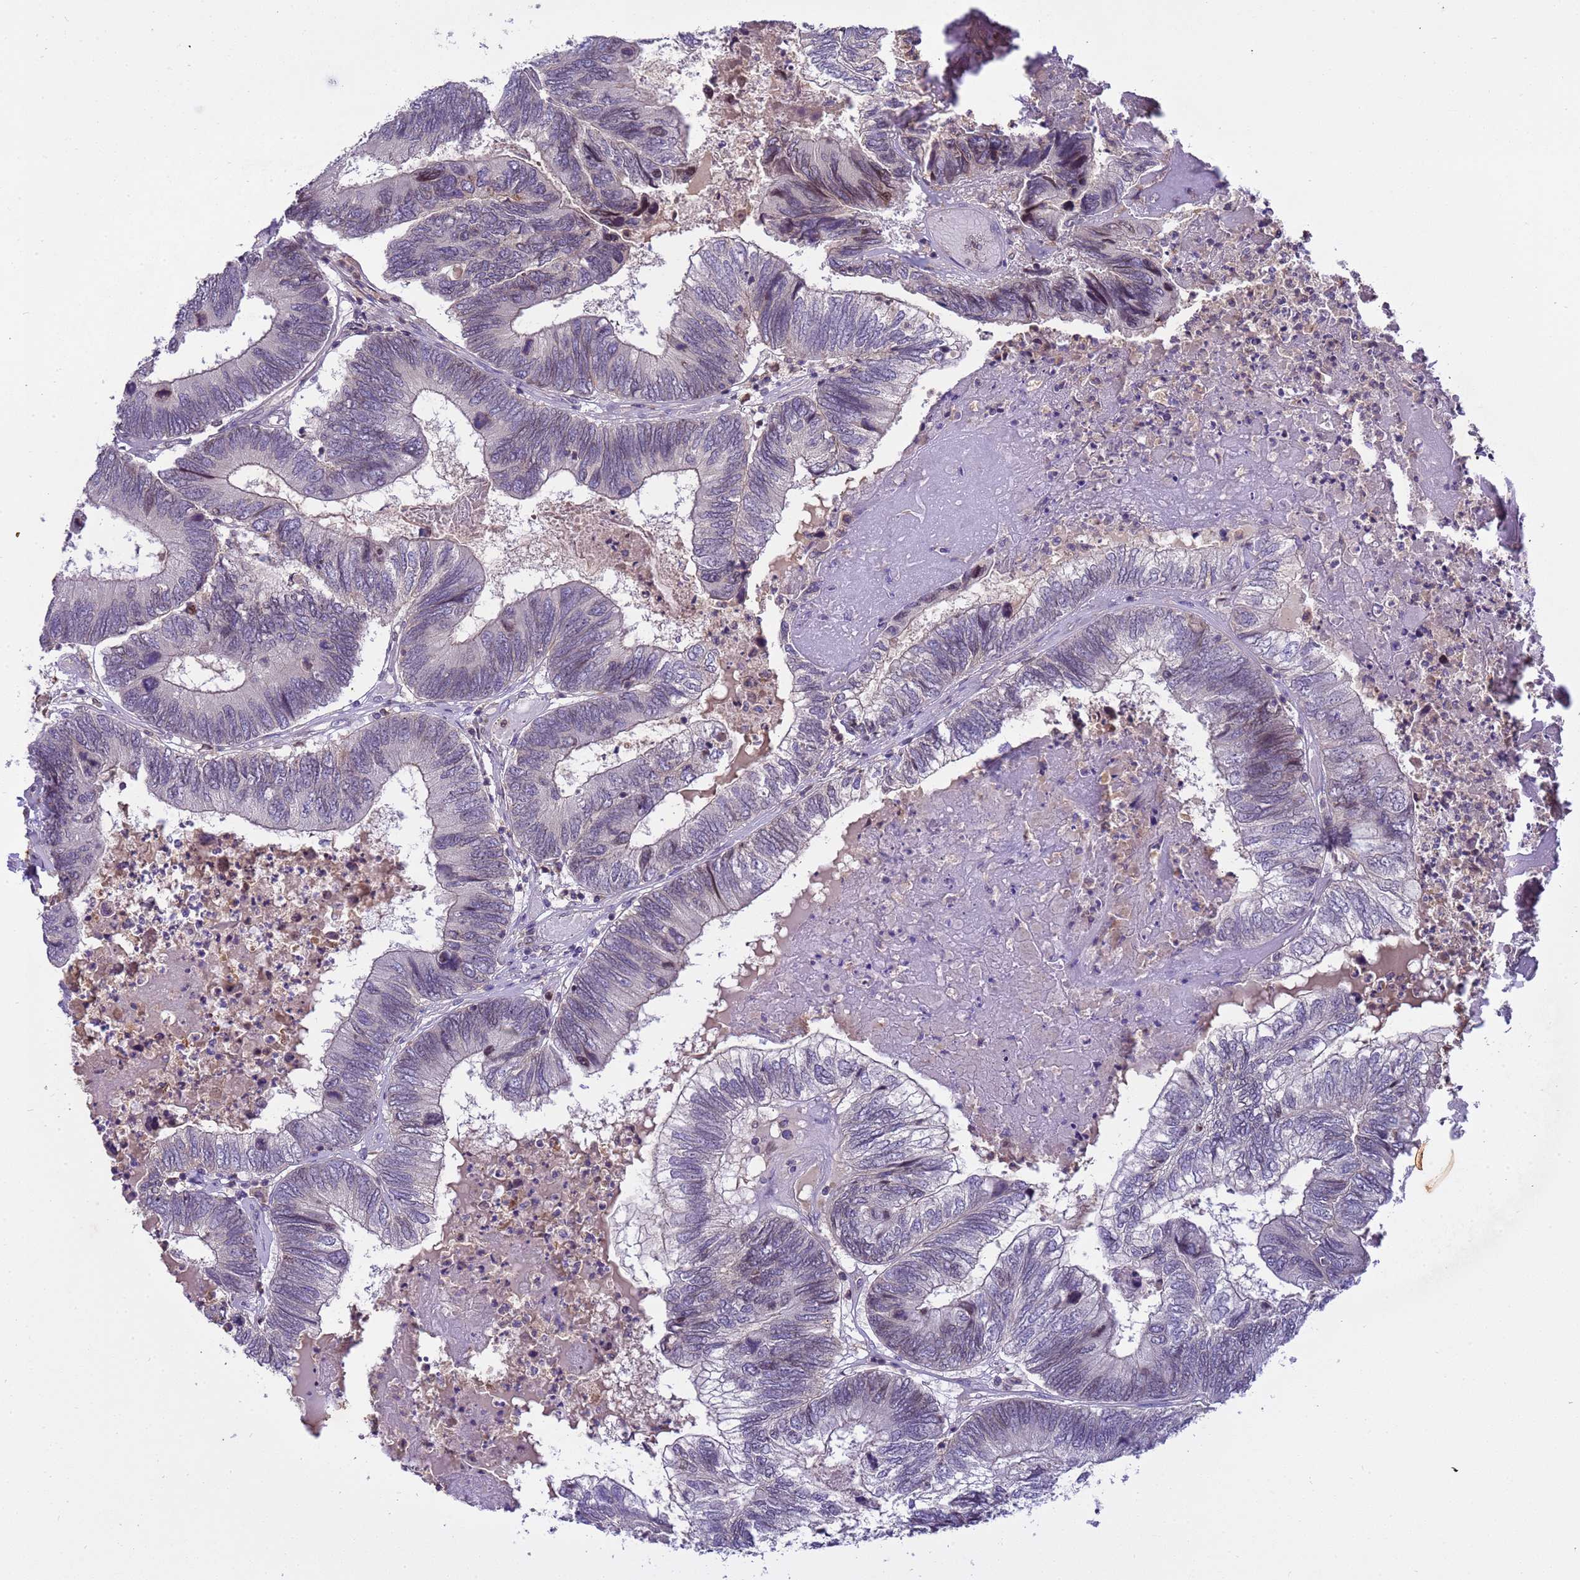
{"staining": {"intensity": "weak", "quantity": "<25%", "location": "nuclear"}, "tissue": "colorectal cancer", "cell_type": "Tumor cells", "image_type": "cancer", "snomed": [{"axis": "morphology", "description": "Adenocarcinoma, NOS"}, {"axis": "topography", "description": "Colon"}], "caption": "Tumor cells show no significant protein expression in adenocarcinoma (colorectal). The staining was performed using DAB to visualize the protein expression in brown, while the nuclei were stained in blue with hematoxylin (Magnification: 20x).", "gene": "PLCXD3", "patient": {"sex": "female", "age": 67}}